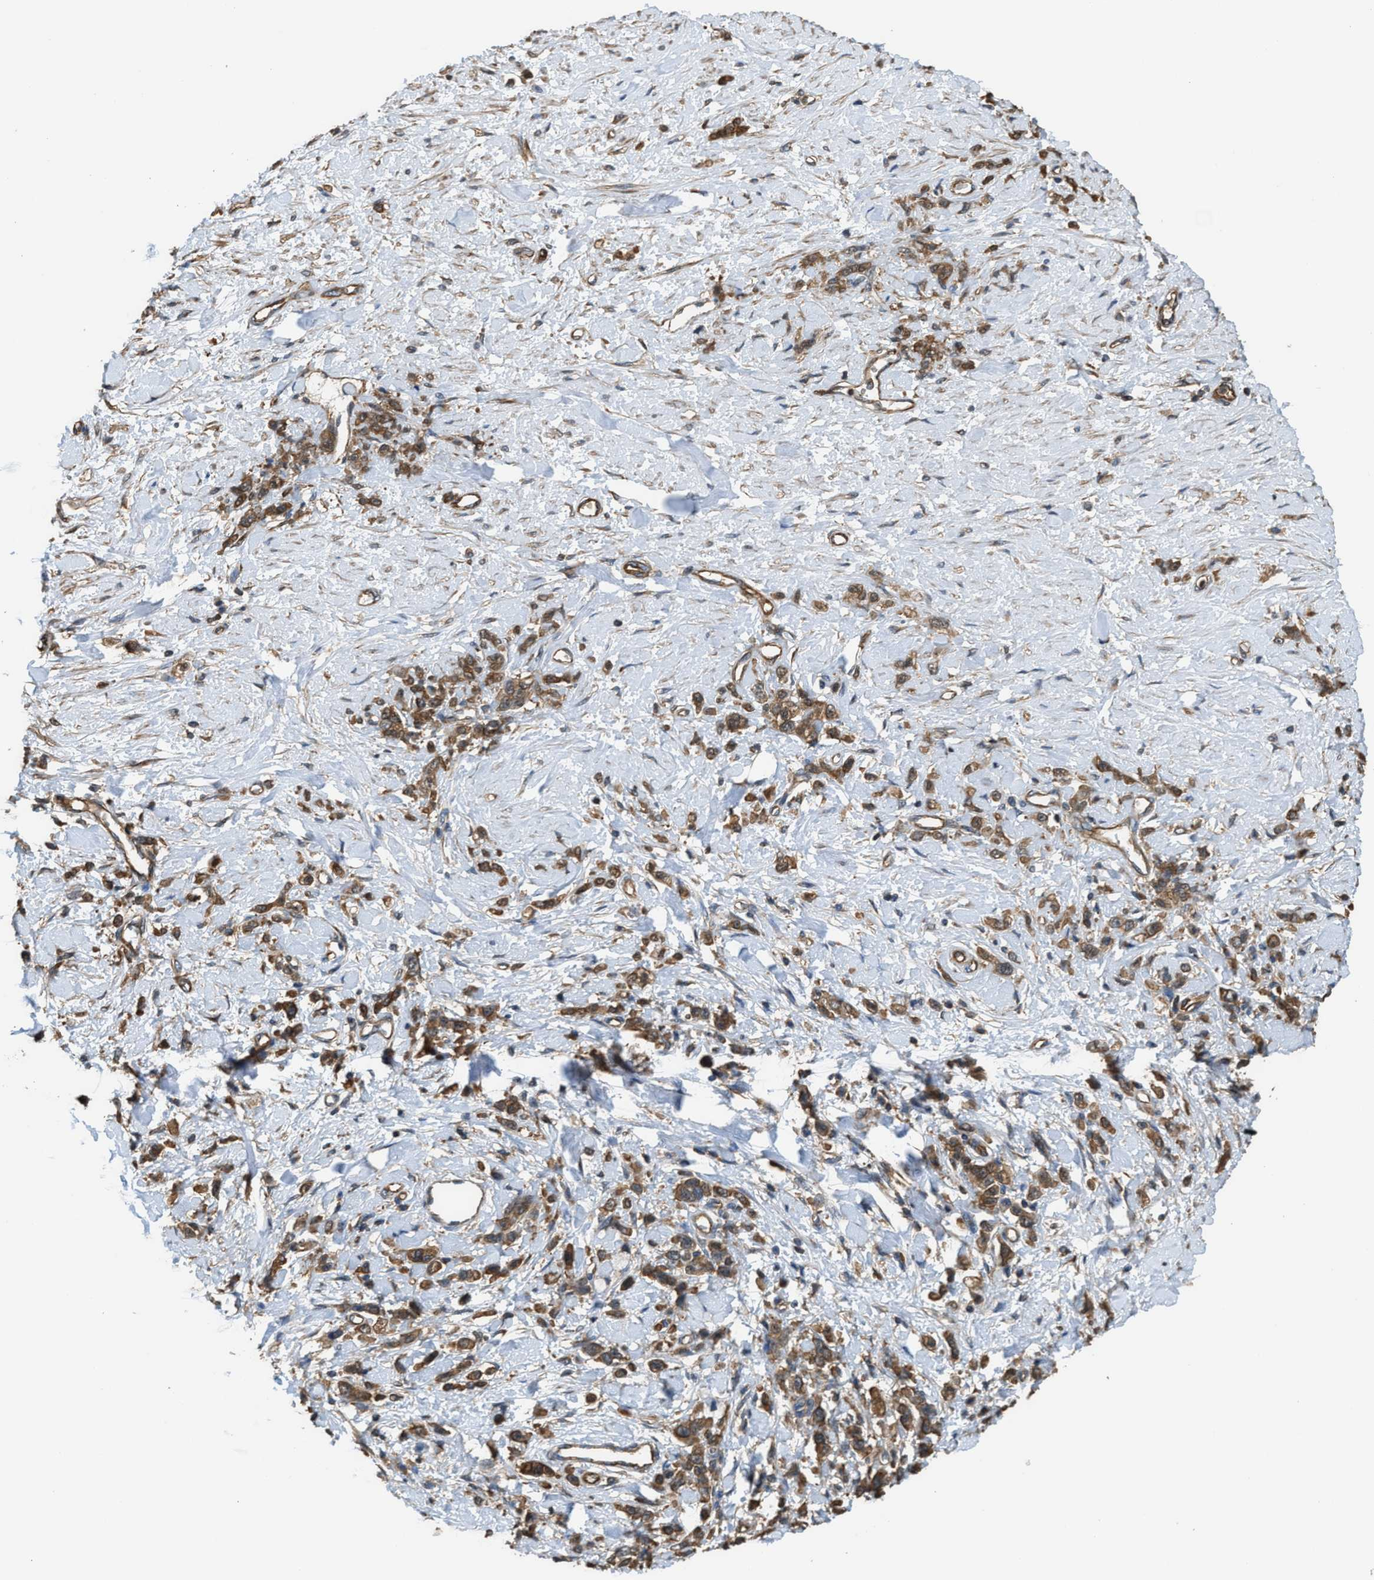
{"staining": {"intensity": "moderate", "quantity": ">75%", "location": "cytoplasmic/membranous"}, "tissue": "stomach cancer", "cell_type": "Tumor cells", "image_type": "cancer", "snomed": [{"axis": "morphology", "description": "Normal tissue, NOS"}, {"axis": "morphology", "description": "Adenocarcinoma, NOS"}, {"axis": "topography", "description": "Stomach"}], "caption": "This histopathology image exhibits immunohistochemistry staining of stomach adenocarcinoma, with medium moderate cytoplasmic/membranous positivity in approximately >75% of tumor cells.", "gene": "ATIC", "patient": {"sex": "male", "age": 82}}